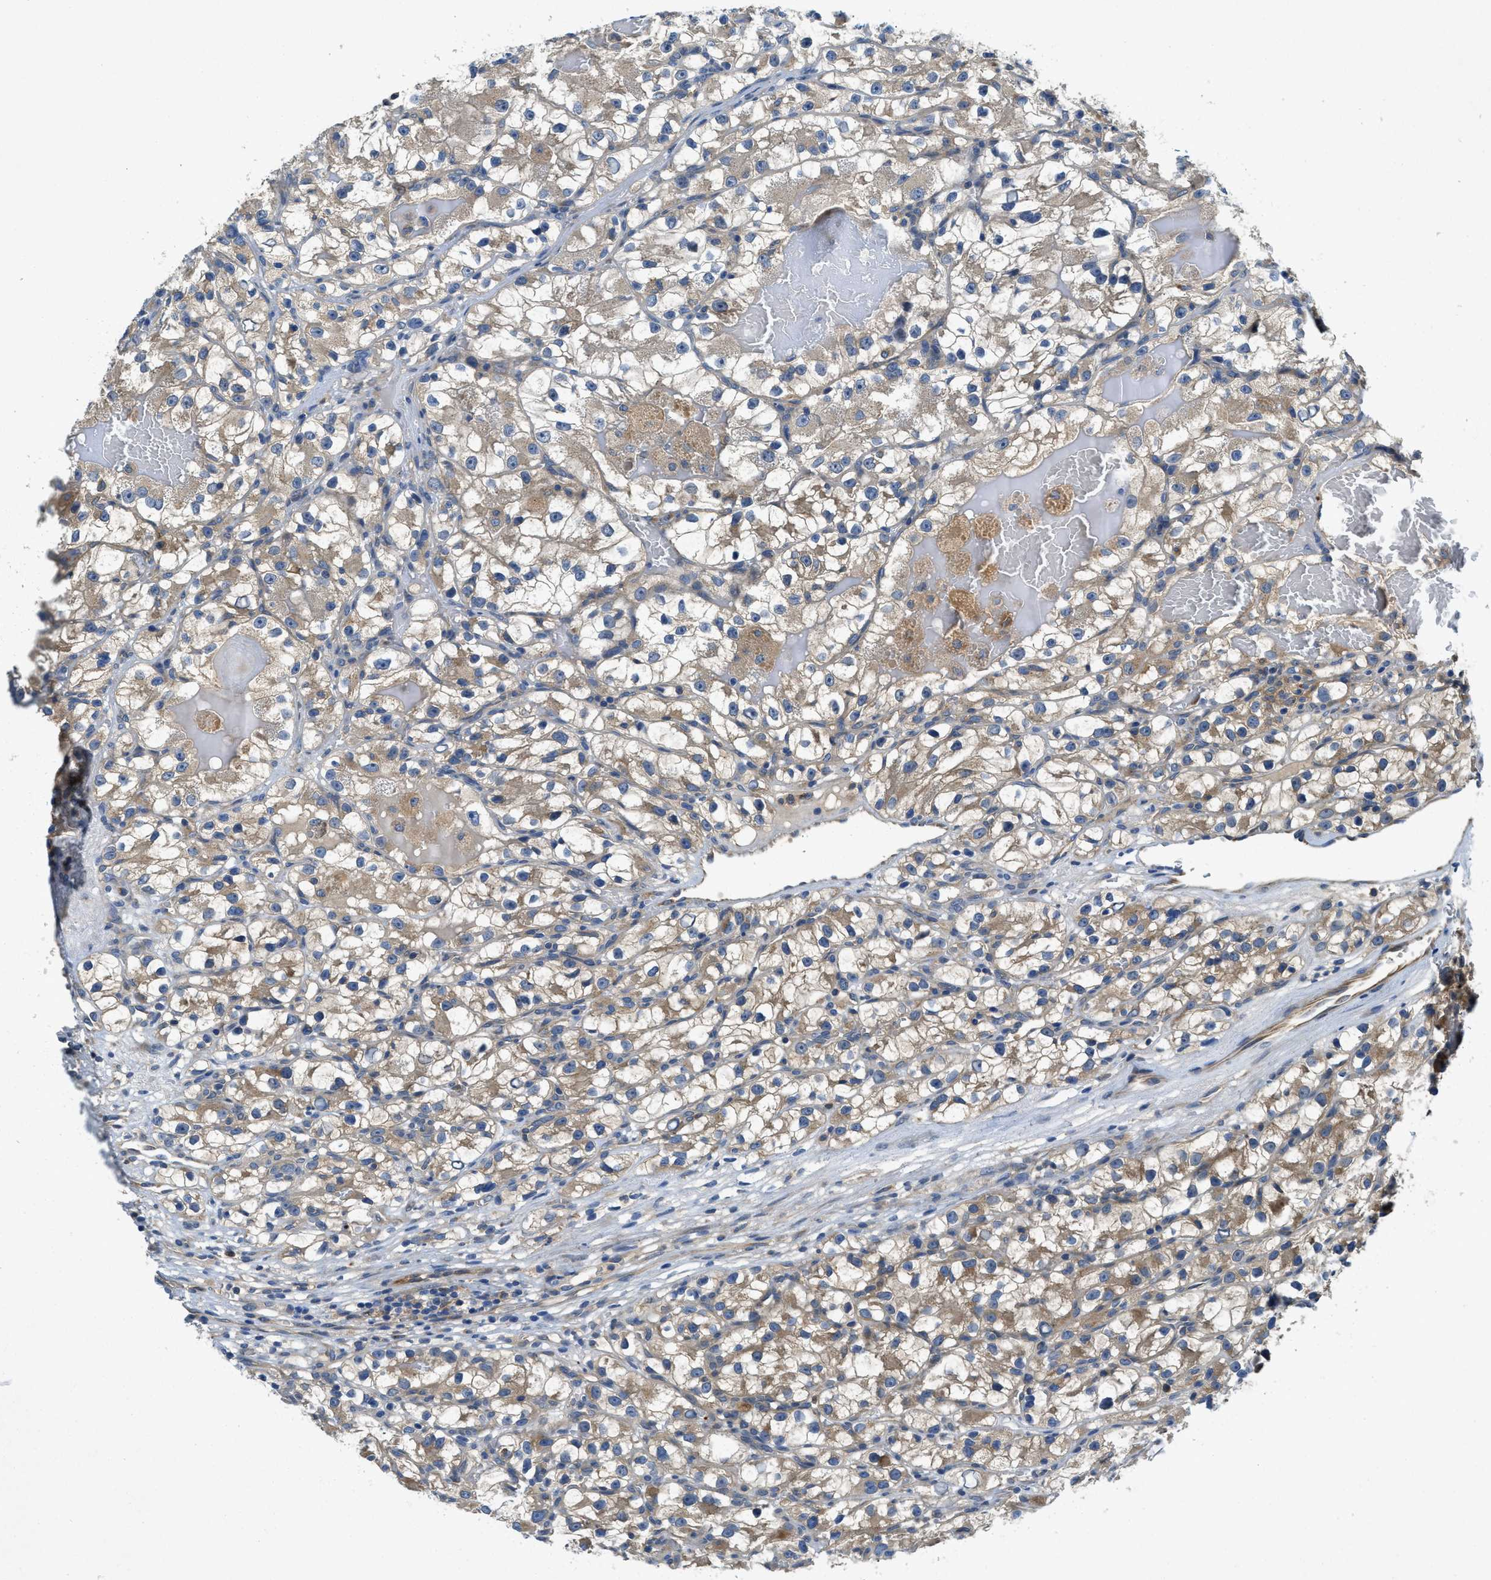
{"staining": {"intensity": "weak", "quantity": "25%-75%", "location": "cytoplasmic/membranous"}, "tissue": "renal cancer", "cell_type": "Tumor cells", "image_type": "cancer", "snomed": [{"axis": "morphology", "description": "Adenocarcinoma, NOS"}, {"axis": "topography", "description": "Kidney"}], "caption": "Weak cytoplasmic/membranous positivity is appreciated in approximately 25%-75% of tumor cells in renal cancer (adenocarcinoma).", "gene": "RIPK2", "patient": {"sex": "female", "age": 57}}